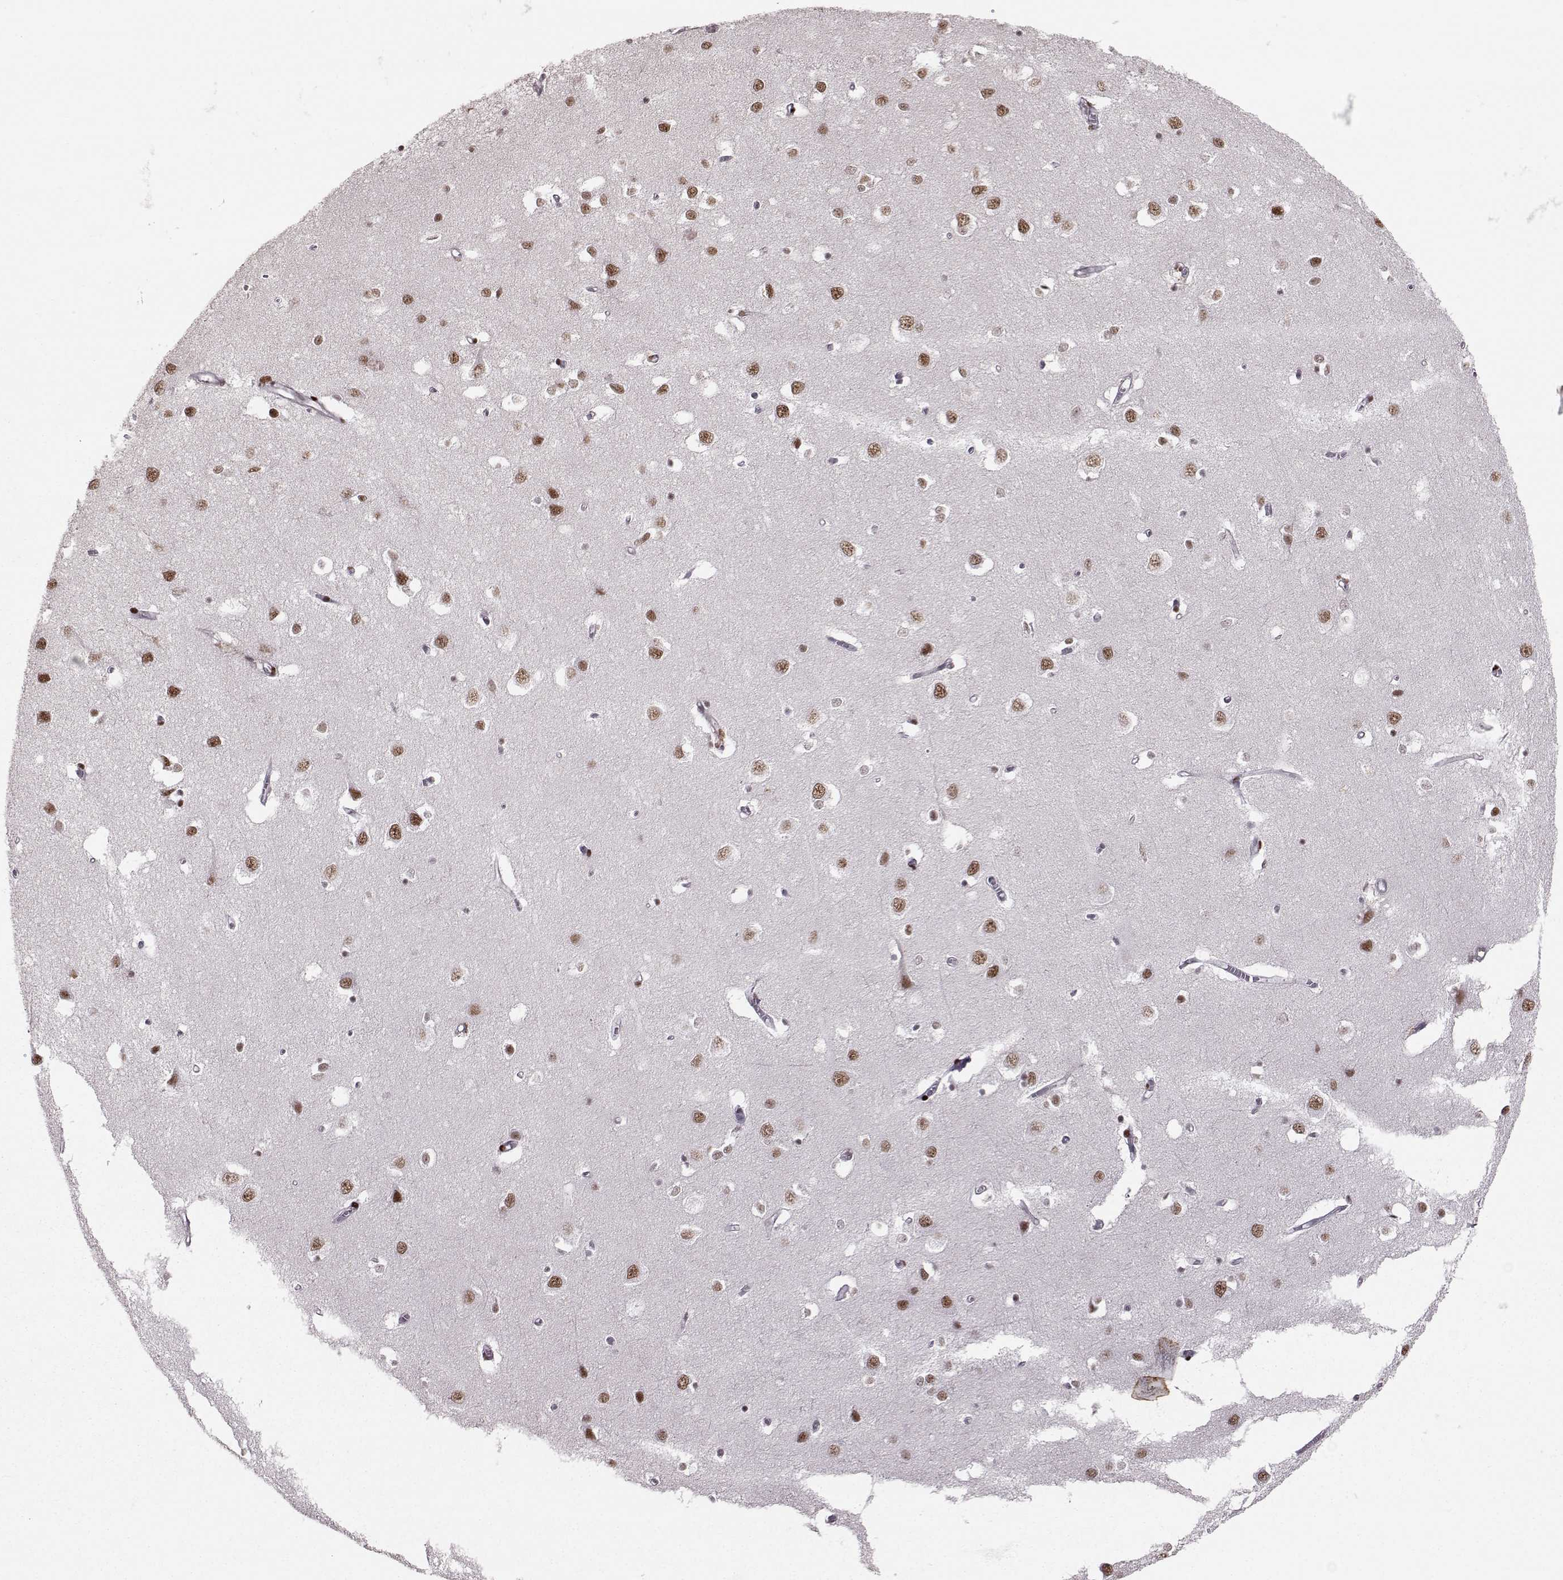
{"staining": {"intensity": "strong", "quantity": ">75%", "location": "nuclear"}, "tissue": "cerebral cortex", "cell_type": "Endothelial cells", "image_type": "normal", "snomed": [{"axis": "morphology", "description": "Normal tissue, NOS"}, {"axis": "topography", "description": "Cerebral cortex"}], "caption": "A brown stain highlights strong nuclear positivity of a protein in endothelial cells of benign human cerebral cortex. The protein is shown in brown color, while the nuclei are stained blue.", "gene": "SNAPC2", "patient": {"sex": "male", "age": 70}}